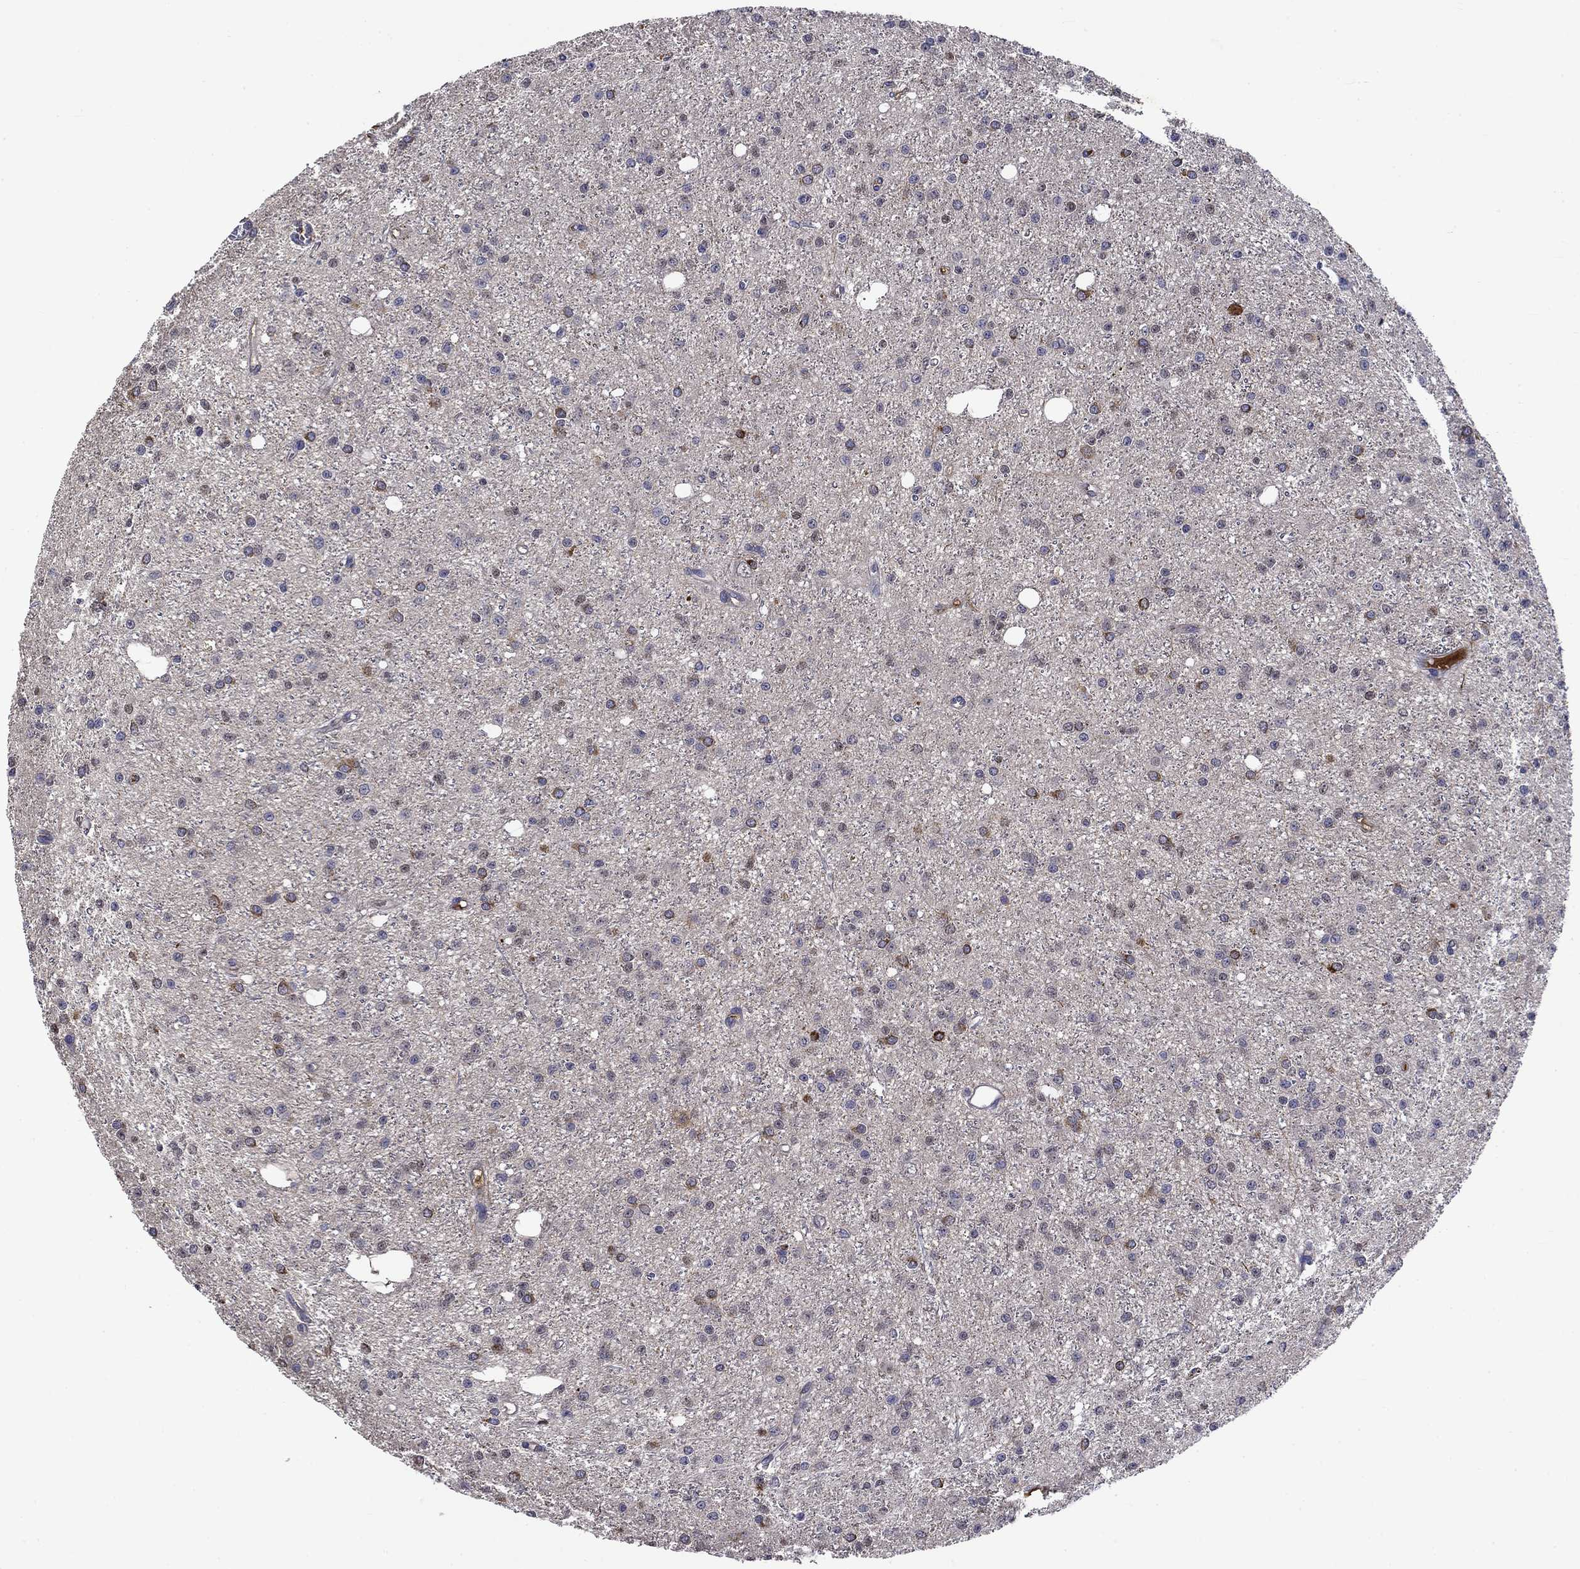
{"staining": {"intensity": "negative", "quantity": "none", "location": "none"}, "tissue": "glioma", "cell_type": "Tumor cells", "image_type": "cancer", "snomed": [{"axis": "morphology", "description": "Glioma, malignant, Low grade"}, {"axis": "topography", "description": "Brain"}], "caption": "A photomicrograph of low-grade glioma (malignant) stained for a protein displays no brown staining in tumor cells. (Immunohistochemistry, brightfield microscopy, high magnification).", "gene": "CNDP1", "patient": {"sex": "male", "age": 27}}